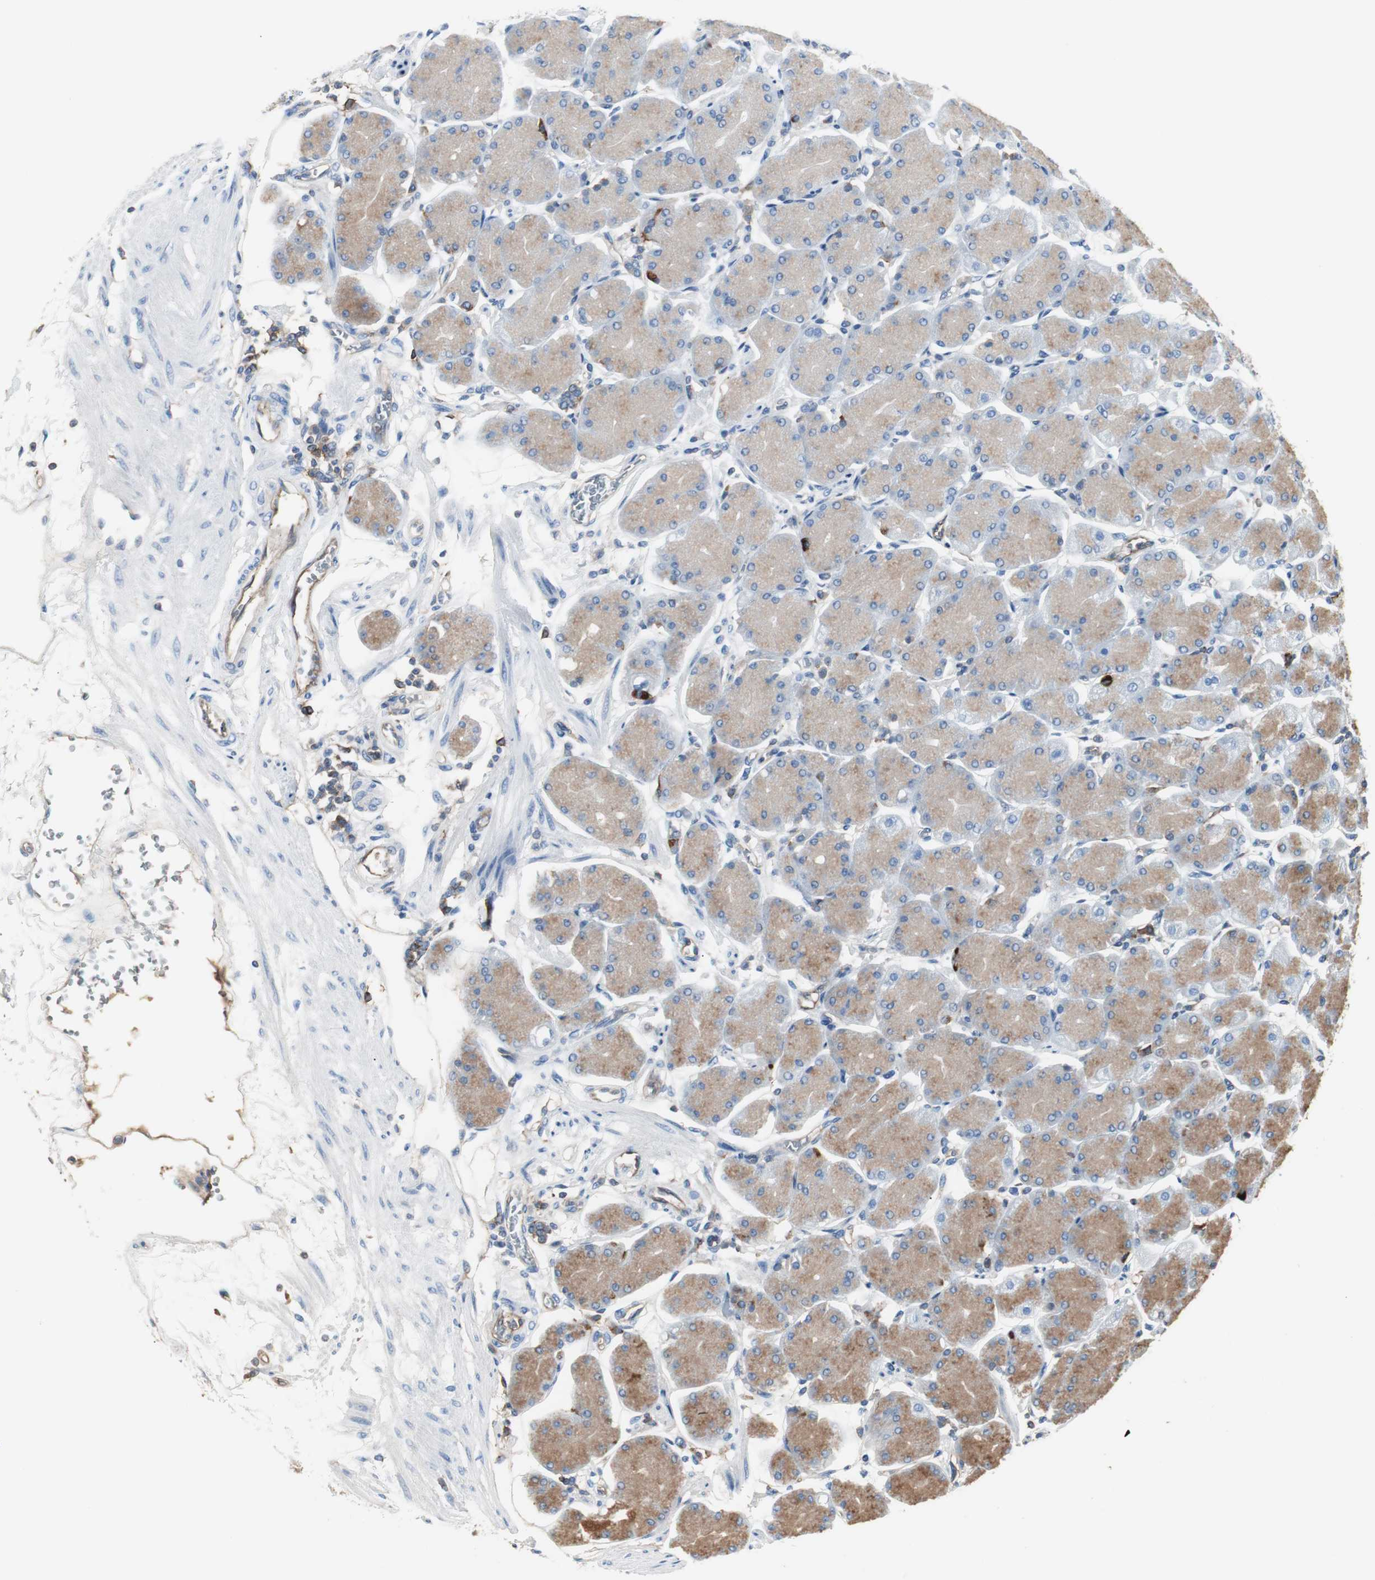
{"staining": {"intensity": "strong", "quantity": "25%-75%", "location": "cytoplasmic/membranous"}, "tissue": "stomach", "cell_type": "Glandular cells", "image_type": "normal", "snomed": [{"axis": "morphology", "description": "Normal tissue, NOS"}, {"axis": "topography", "description": "Stomach, upper"}, {"axis": "topography", "description": "Stomach"}], "caption": "DAB immunohistochemical staining of benign human stomach displays strong cytoplasmic/membranous protein positivity in about 25%-75% of glandular cells. (Brightfield microscopy of DAB IHC at high magnification).", "gene": "B2M", "patient": {"sex": "male", "age": 76}}